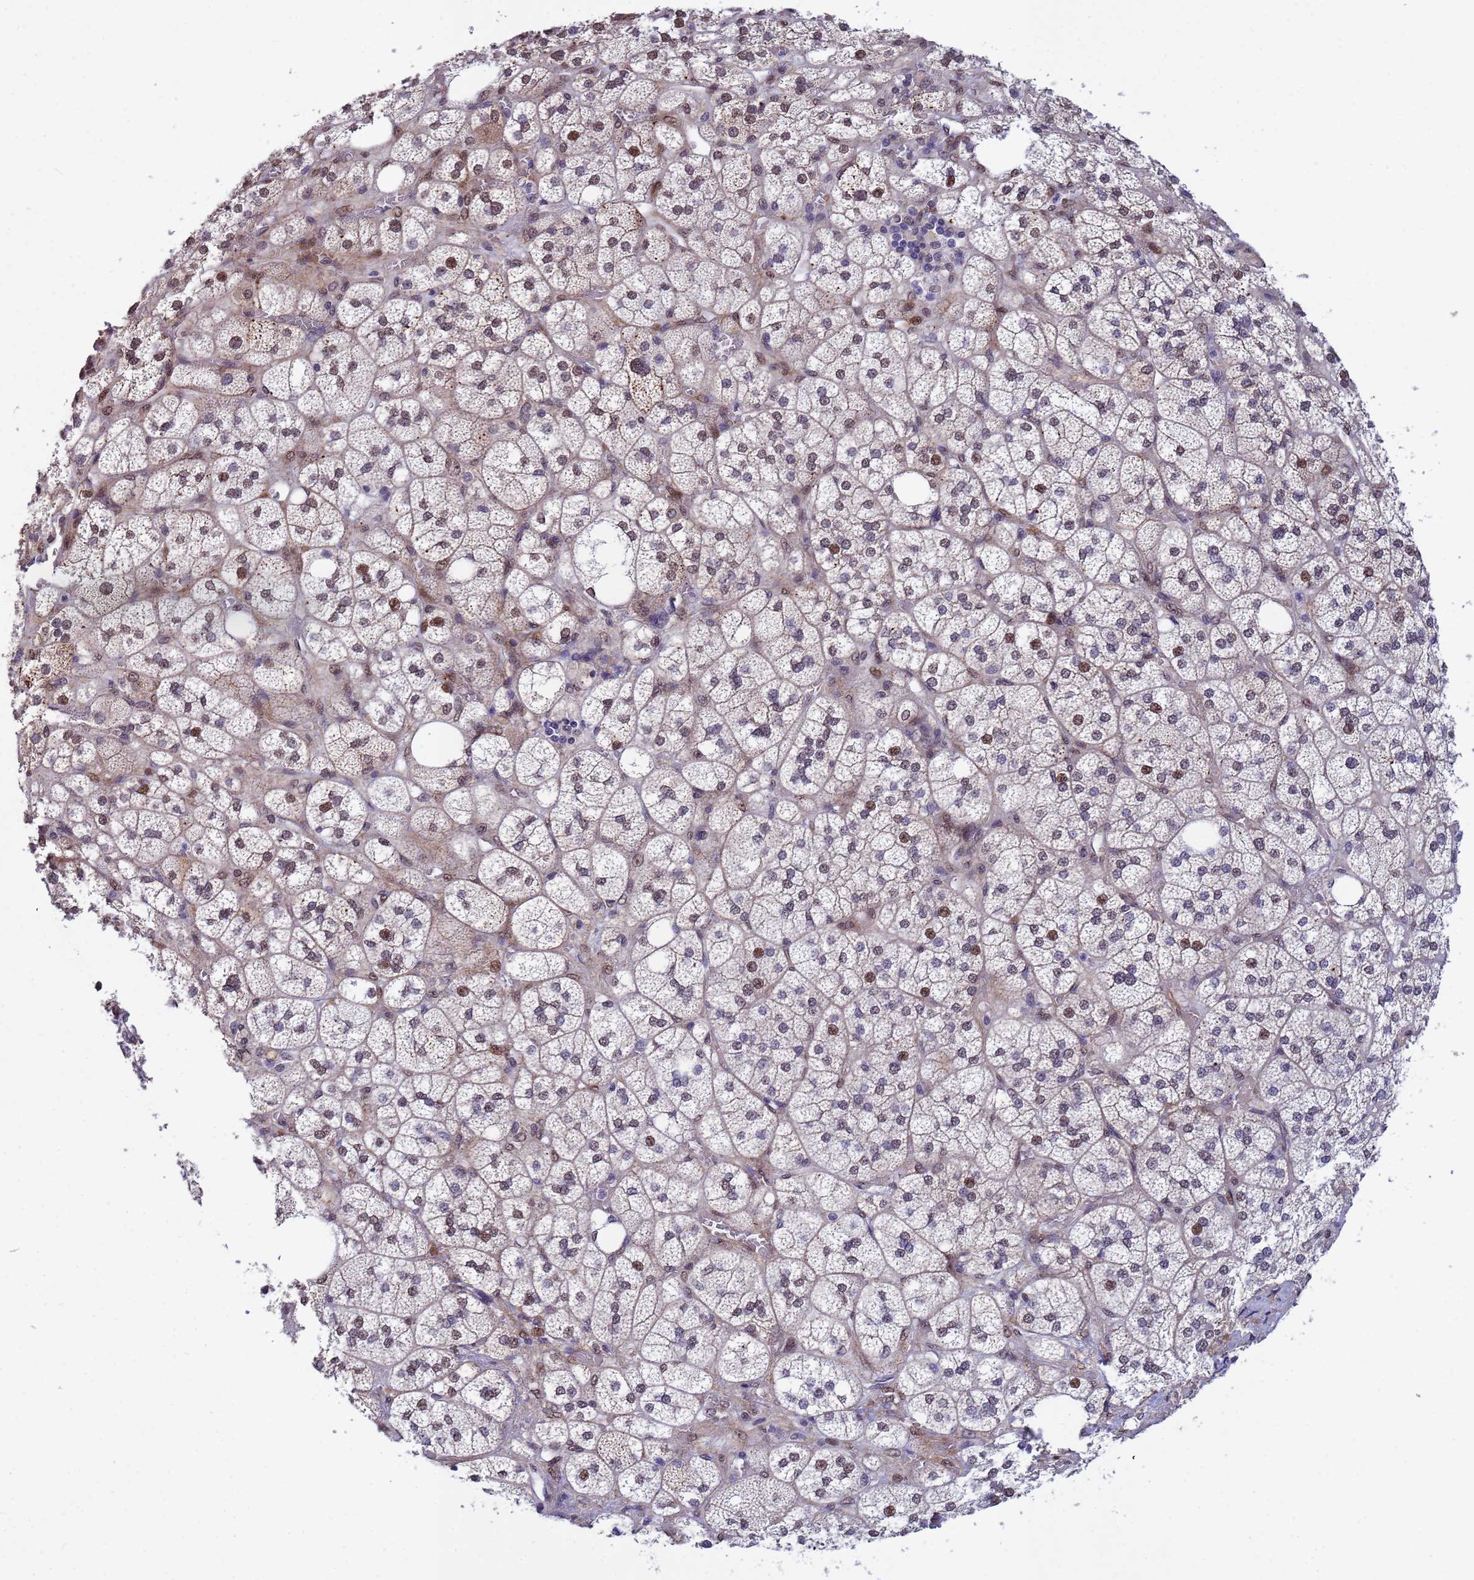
{"staining": {"intensity": "strong", "quantity": "25%-75%", "location": "cytoplasmic/membranous,nuclear"}, "tissue": "adrenal gland", "cell_type": "Glandular cells", "image_type": "normal", "snomed": [{"axis": "morphology", "description": "Normal tissue, NOS"}, {"axis": "topography", "description": "Adrenal gland"}], "caption": "This histopathology image shows immunohistochemistry (IHC) staining of unremarkable adrenal gland, with high strong cytoplasmic/membranous,nuclear staining in about 25%-75% of glandular cells.", "gene": "TRIP6", "patient": {"sex": "male", "age": 61}}